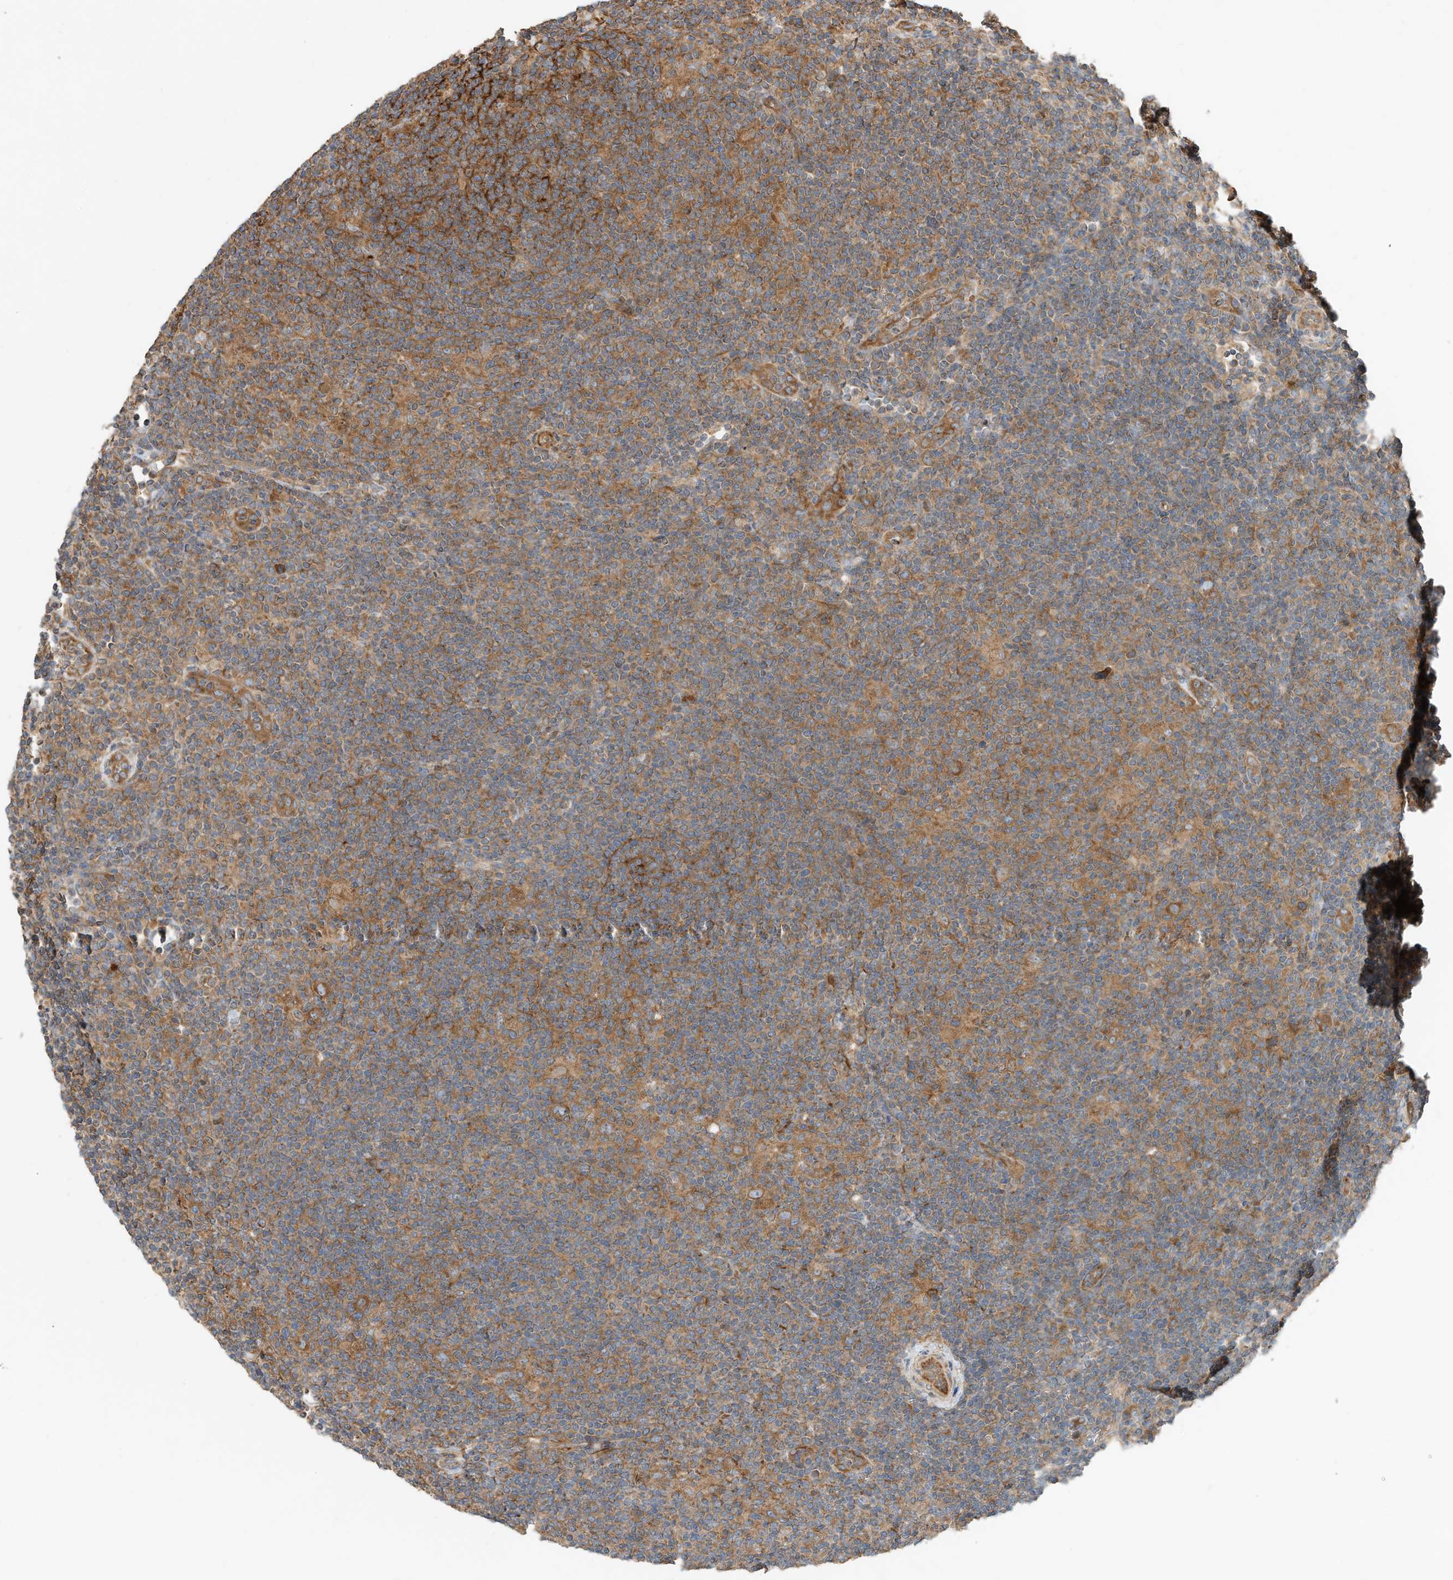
{"staining": {"intensity": "strong", "quantity": ">75%", "location": "cytoplasmic/membranous"}, "tissue": "lymphoma", "cell_type": "Tumor cells", "image_type": "cancer", "snomed": [{"axis": "morphology", "description": "Hodgkin's disease, NOS"}, {"axis": "topography", "description": "Lymph node"}], "caption": "This histopathology image demonstrates IHC staining of human Hodgkin's disease, with high strong cytoplasmic/membranous expression in about >75% of tumor cells.", "gene": "CPAMD8", "patient": {"sex": "female", "age": 57}}